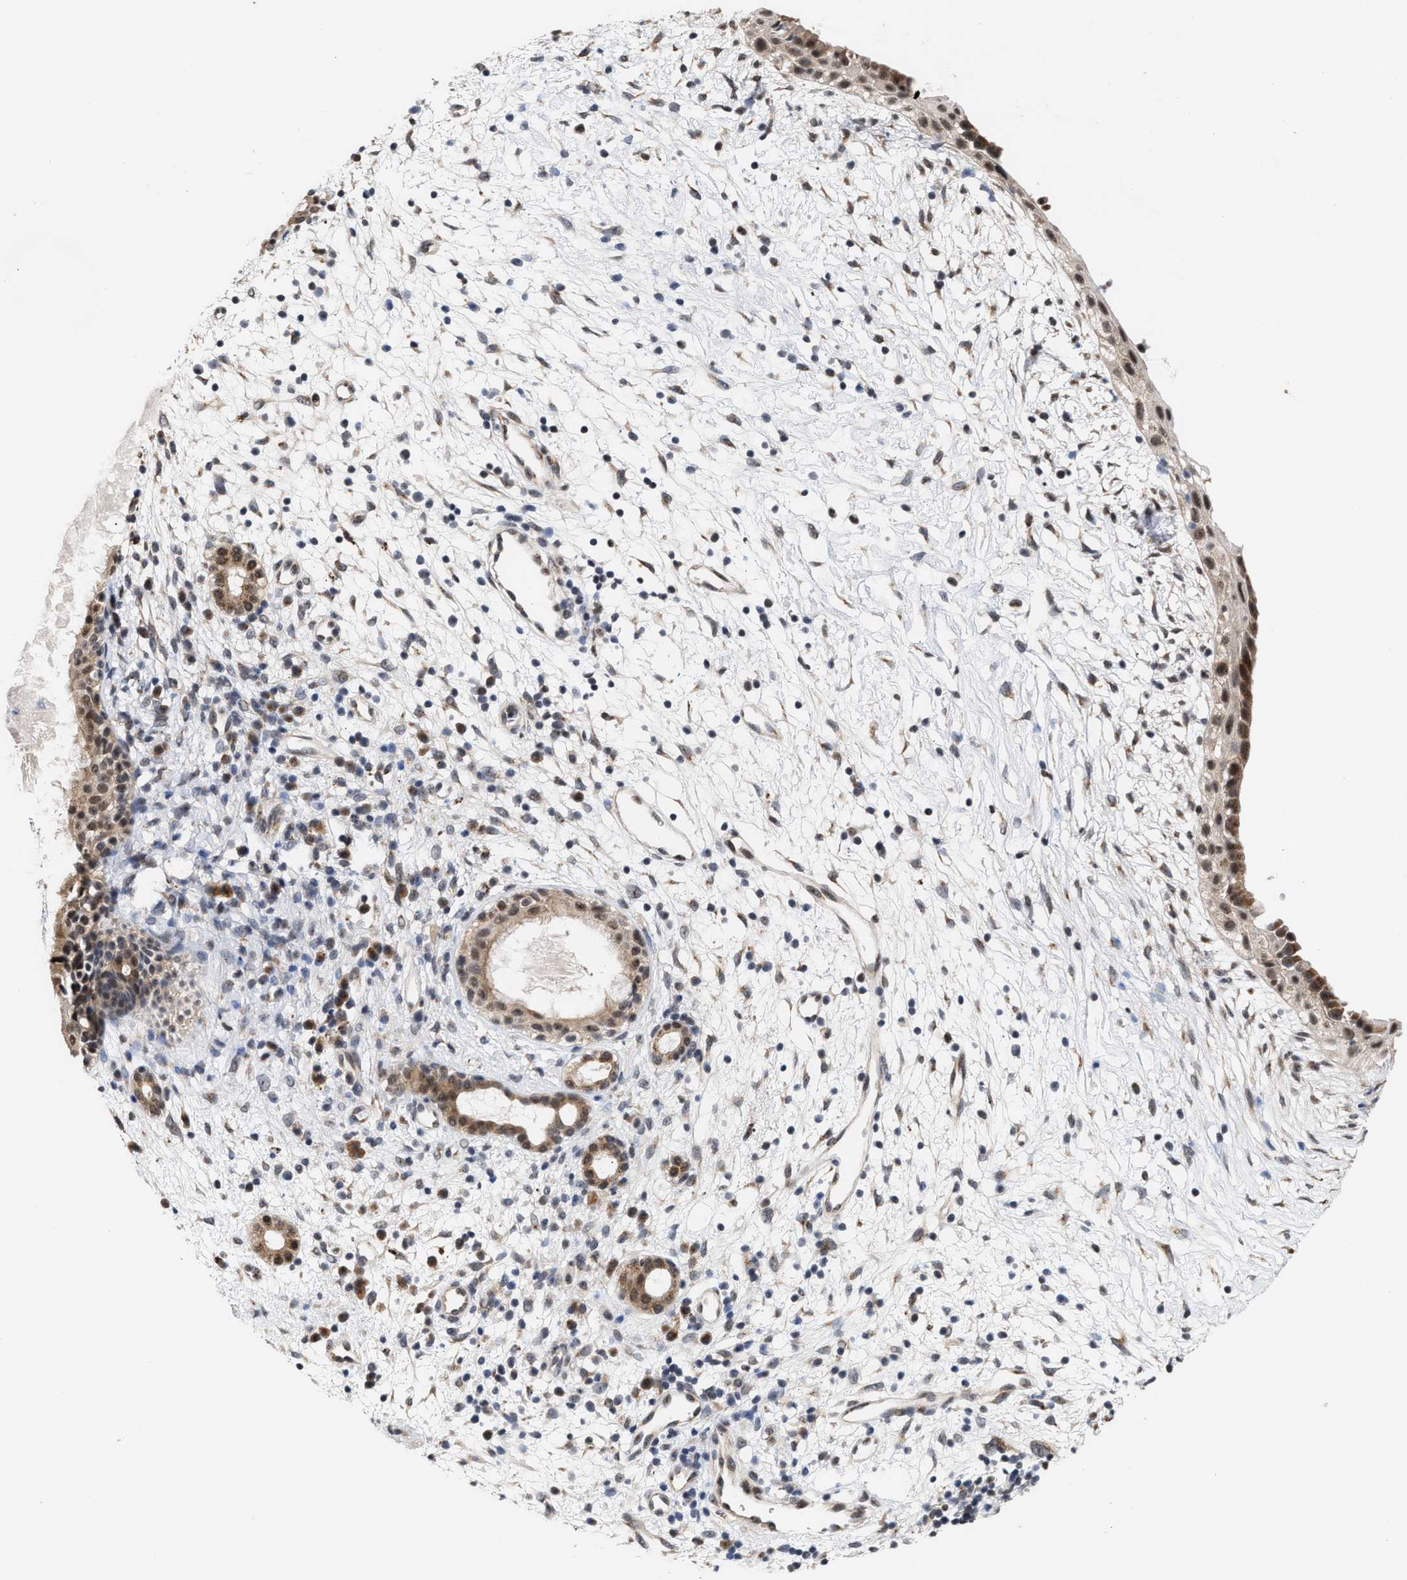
{"staining": {"intensity": "moderate", "quantity": ">75%", "location": "cytoplasmic/membranous,nuclear"}, "tissue": "nasopharynx", "cell_type": "Respiratory epithelial cells", "image_type": "normal", "snomed": [{"axis": "morphology", "description": "Normal tissue, NOS"}, {"axis": "topography", "description": "Nasopharynx"}], "caption": "Immunohistochemistry staining of normal nasopharynx, which demonstrates medium levels of moderate cytoplasmic/membranous,nuclear staining in about >75% of respiratory epithelial cells indicating moderate cytoplasmic/membranous,nuclear protein positivity. The staining was performed using DAB (brown) for protein detection and nuclei were counterstained in hematoxylin (blue).", "gene": "MKNK2", "patient": {"sex": "male", "age": 22}}